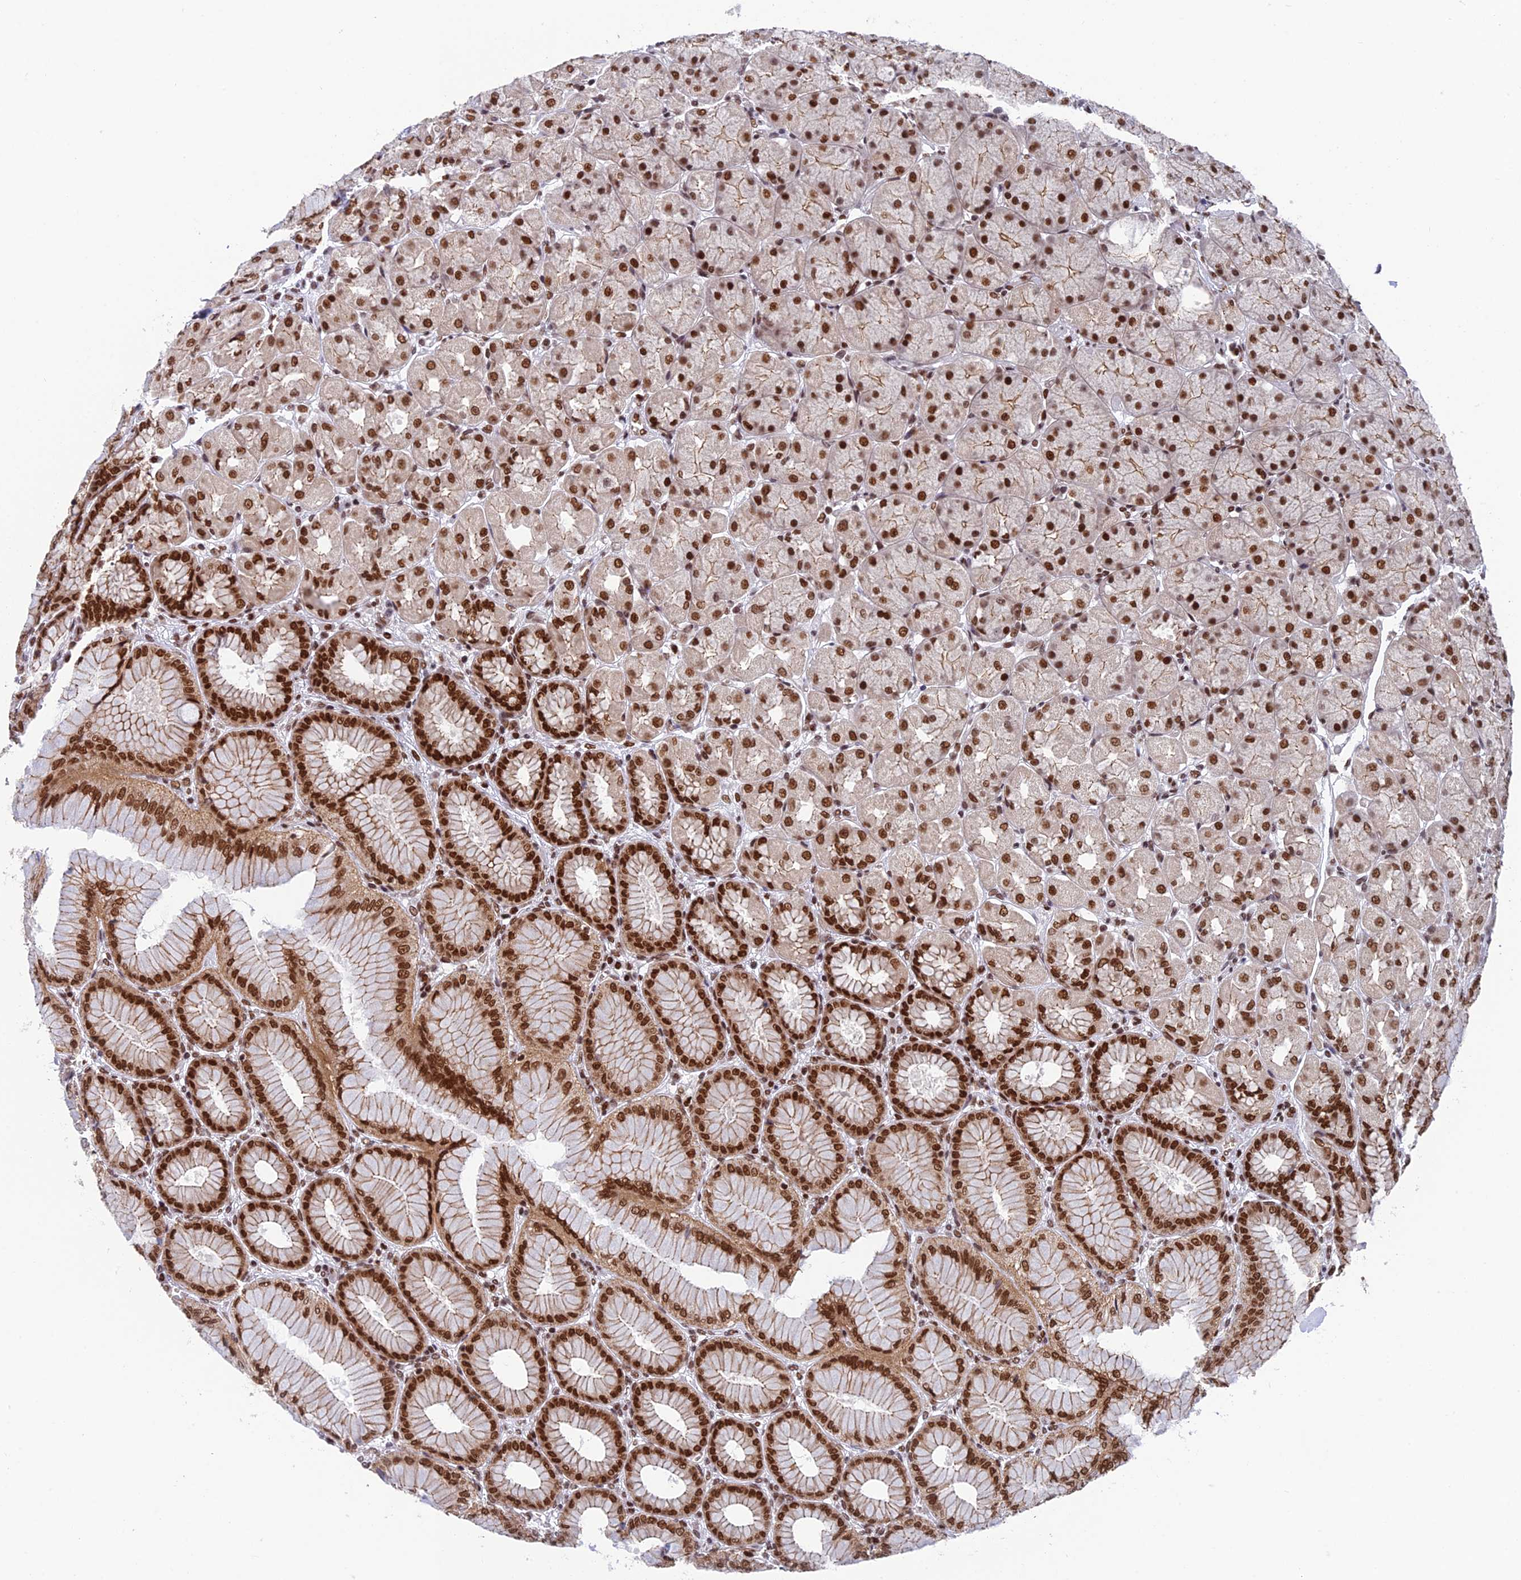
{"staining": {"intensity": "strong", "quantity": ">75%", "location": "cytoplasmic/membranous,nuclear"}, "tissue": "stomach", "cell_type": "Glandular cells", "image_type": "normal", "snomed": [{"axis": "morphology", "description": "Normal tissue, NOS"}, {"axis": "topography", "description": "Stomach, upper"}], "caption": "The histopathology image reveals a brown stain indicating the presence of a protein in the cytoplasmic/membranous,nuclear of glandular cells in stomach. (Stains: DAB (3,3'-diaminobenzidine) in brown, nuclei in blue, Microscopy: brightfield microscopy at high magnification).", "gene": "EEF1AKMT3", "patient": {"sex": "female", "age": 56}}